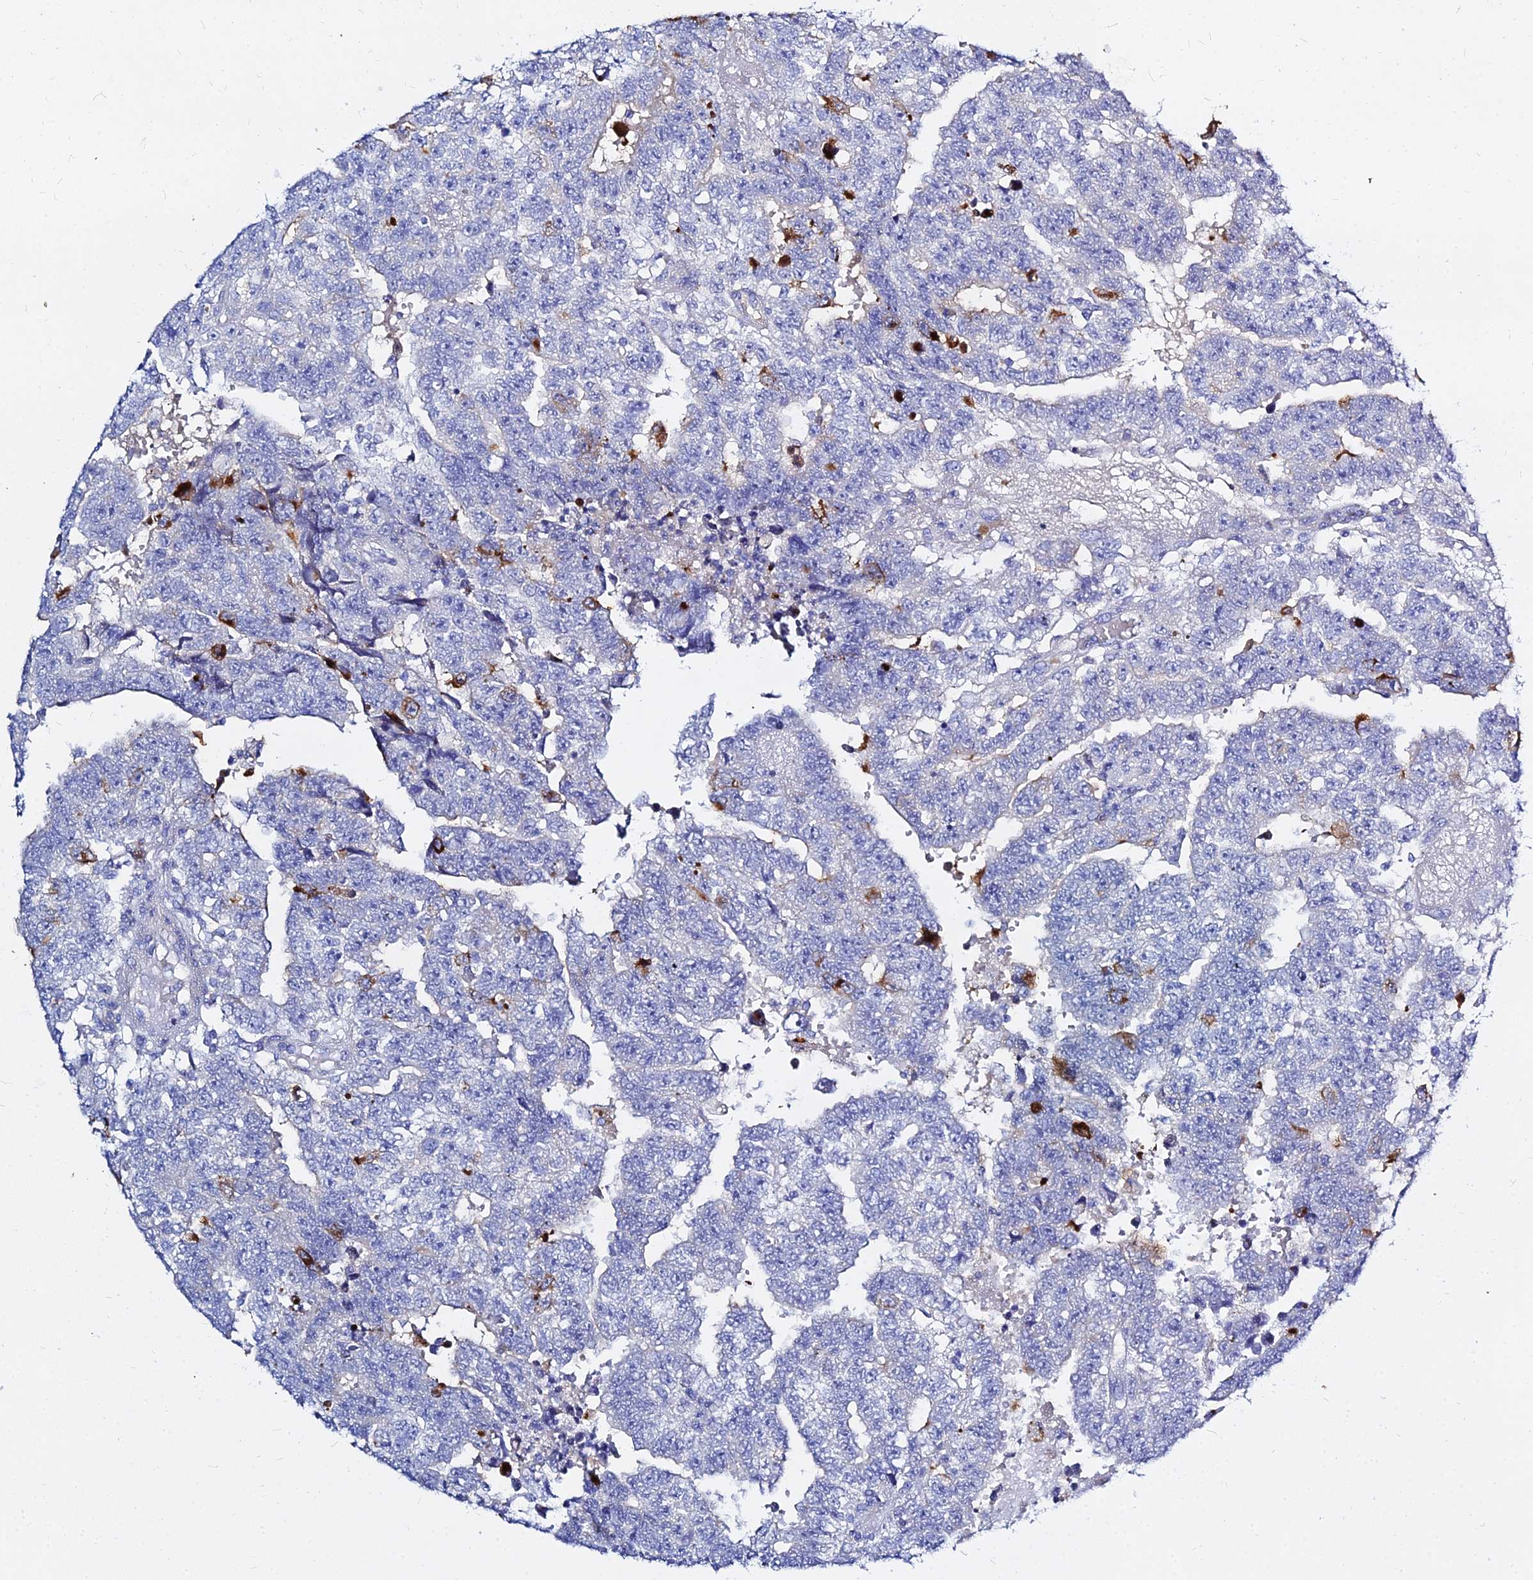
{"staining": {"intensity": "negative", "quantity": "none", "location": "none"}, "tissue": "testis cancer", "cell_type": "Tumor cells", "image_type": "cancer", "snomed": [{"axis": "morphology", "description": "Carcinoma, Embryonal, NOS"}, {"axis": "topography", "description": "Testis"}], "caption": "A high-resolution photomicrograph shows immunohistochemistry staining of testis cancer (embryonal carcinoma), which reveals no significant positivity in tumor cells. (DAB immunohistochemistry visualized using brightfield microscopy, high magnification).", "gene": "ZNF552", "patient": {"sex": "male", "age": 25}}